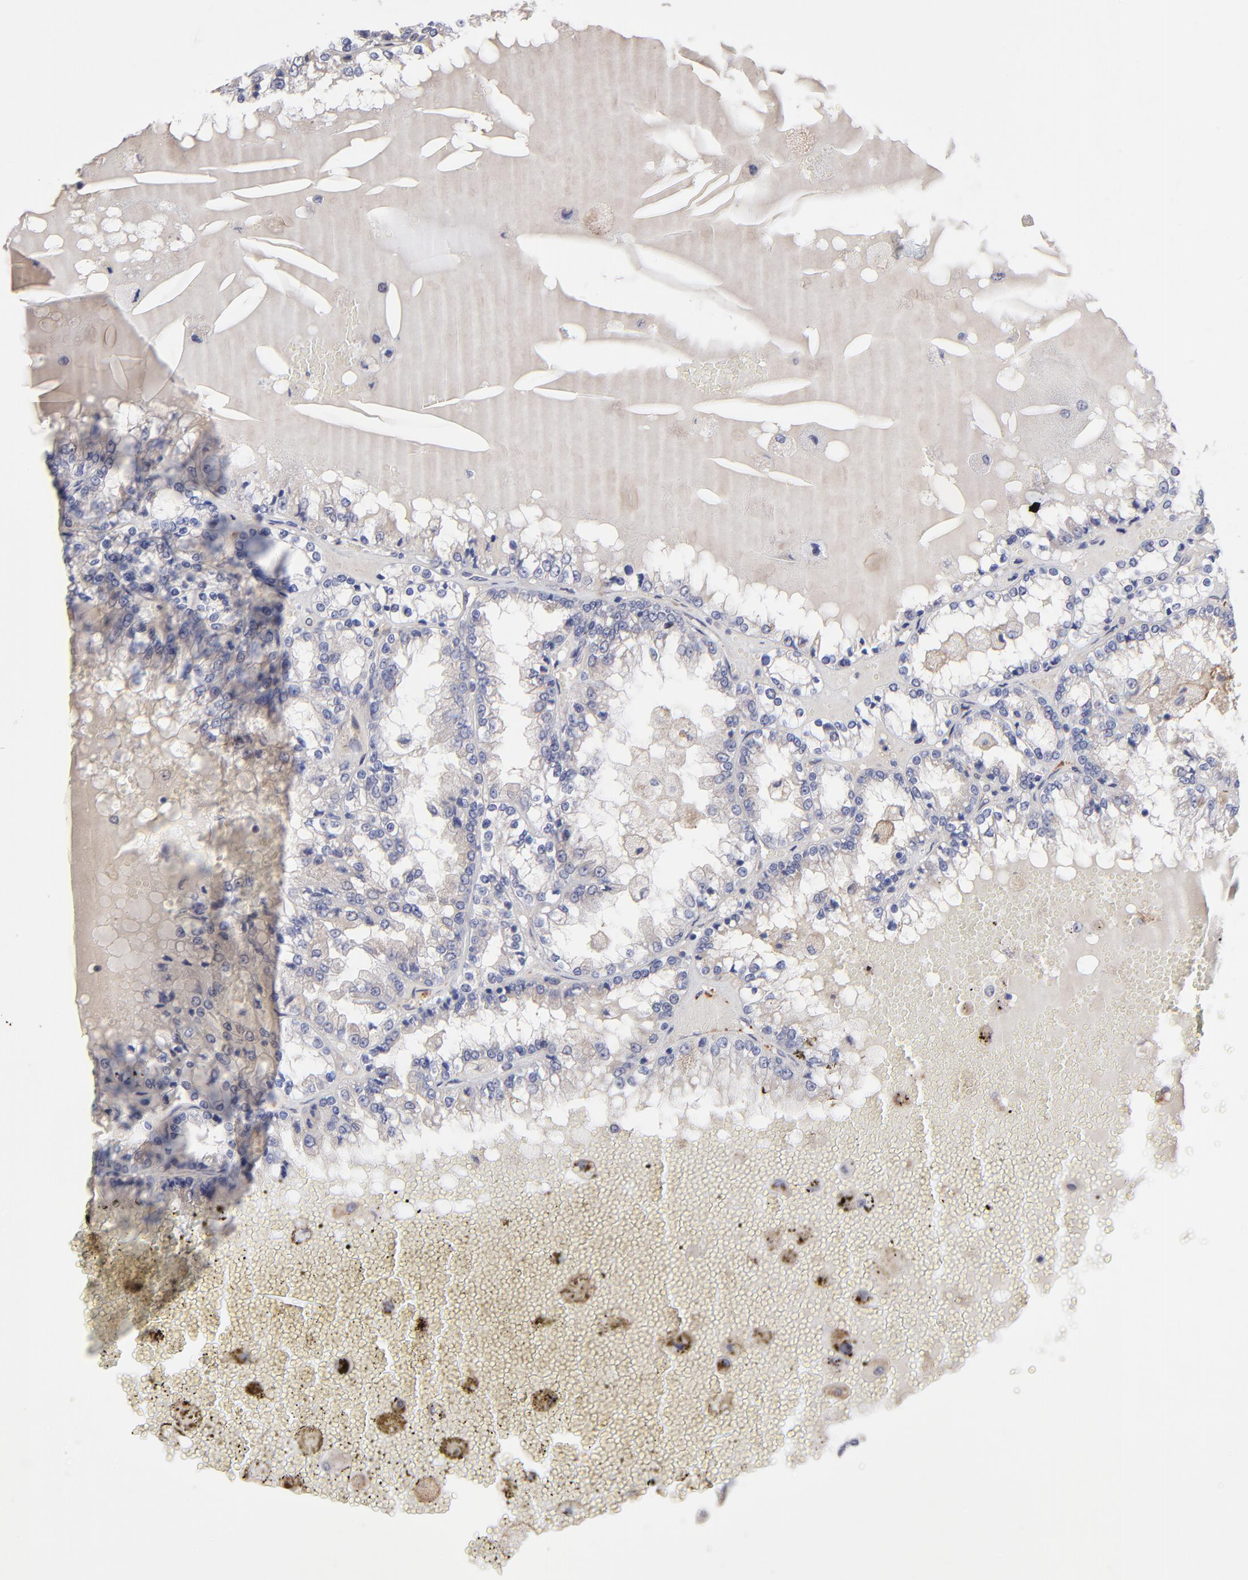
{"staining": {"intensity": "weak", "quantity": "<25%", "location": "cytoplasmic/membranous"}, "tissue": "renal cancer", "cell_type": "Tumor cells", "image_type": "cancer", "snomed": [{"axis": "morphology", "description": "Adenocarcinoma, NOS"}, {"axis": "topography", "description": "Kidney"}], "caption": "Protein analysis of renal cancer (adenocarcinoma) shows no significant expression in tumor cells. (IHC, brightfield microscopy, high magnification).", "gene": "CHL1", "patient": {"sex": "female", "age": 56}}